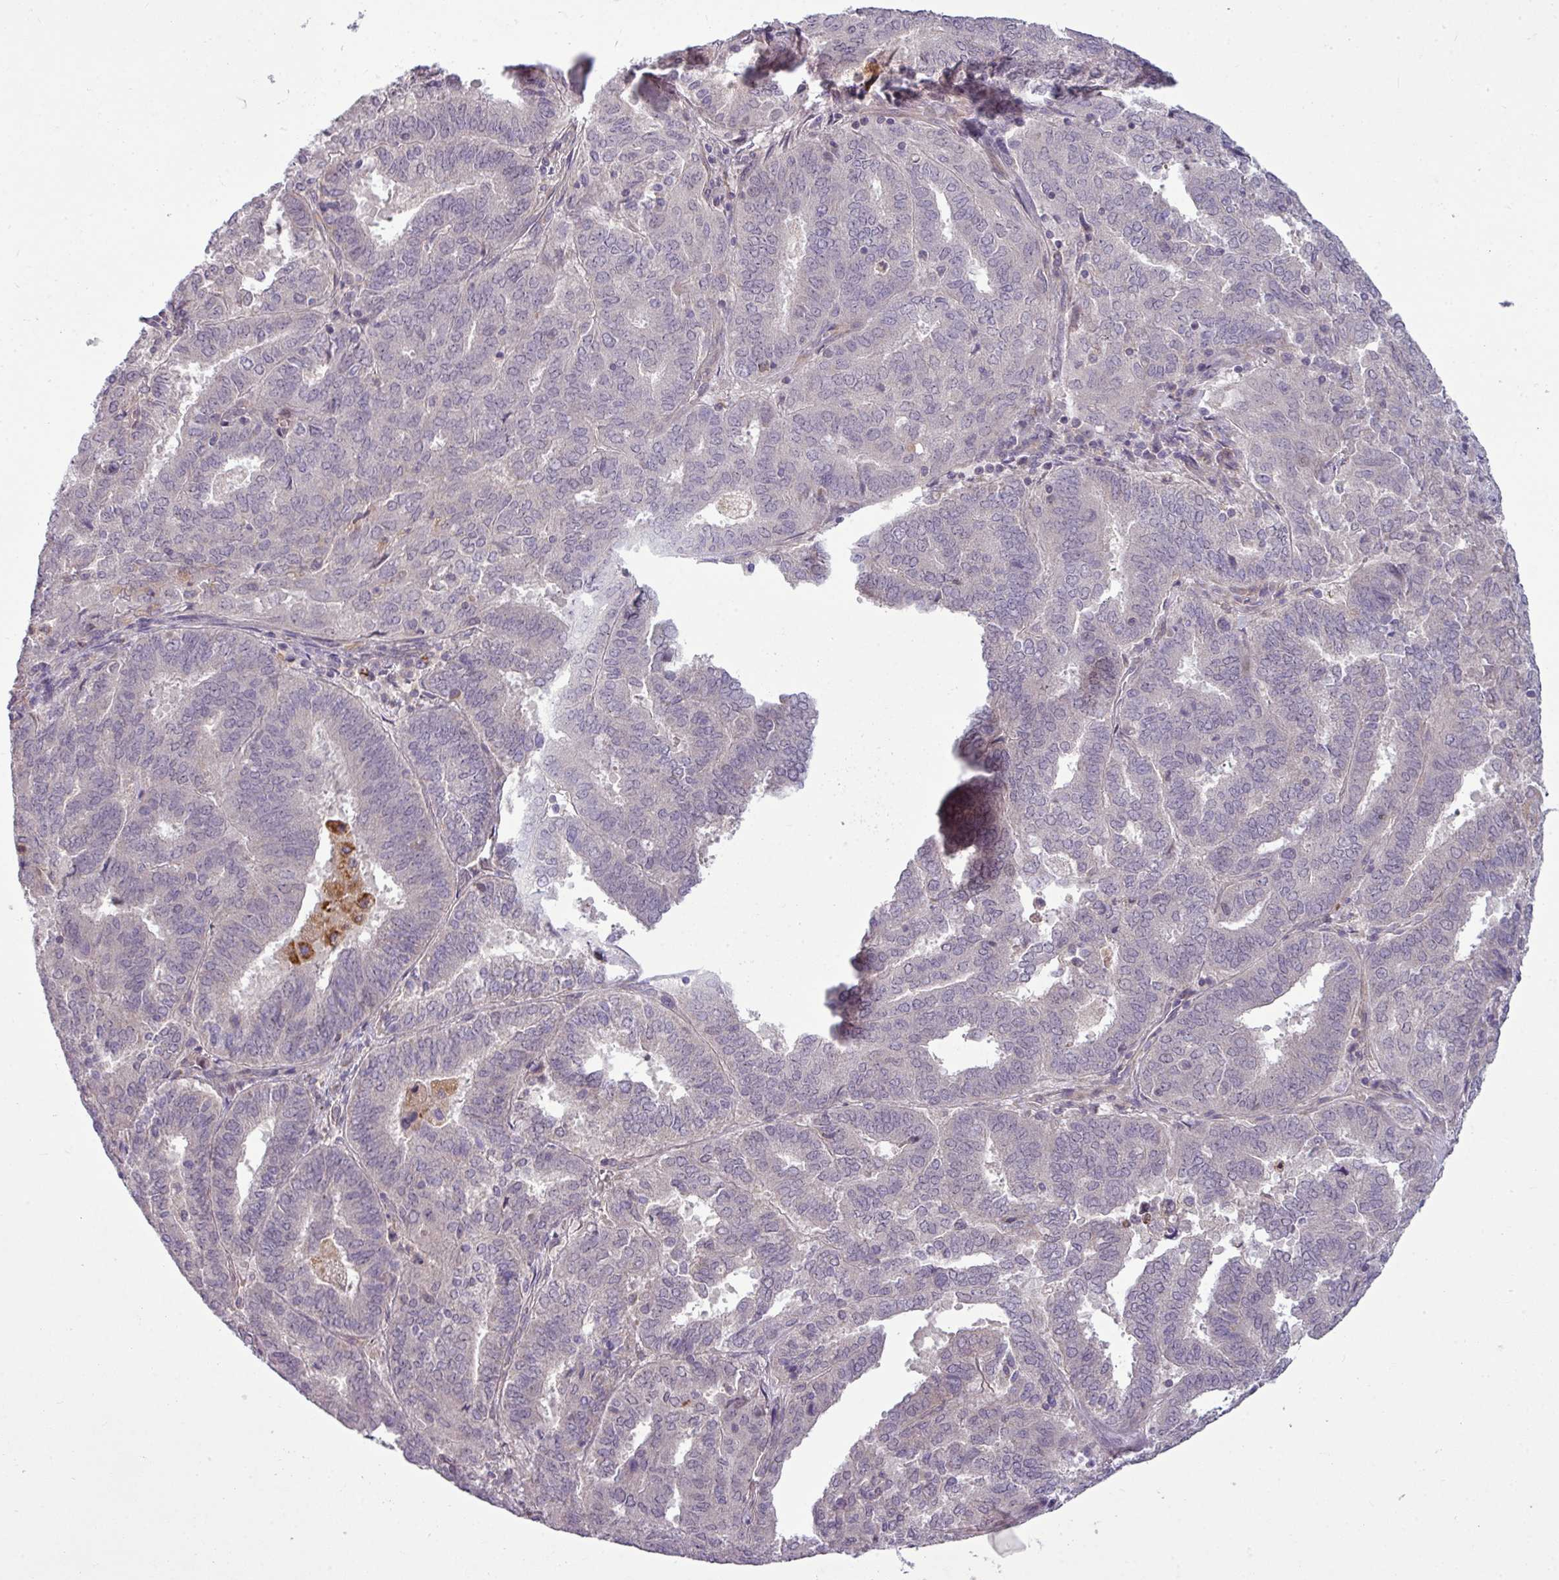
{"staining": {"intensity": "negative", "quantity": "none", "location": "none"}, "tissue": "endometrial cancer", "cell_type": "Tumor cells", "image_type": "cancer", "snomed": [{"axis": "morphology", "description": "Adenocarcinoma, NOS"}, {"axis": "topography", "description": "Endometrium"}], "caption": "Protein analysis of endometrial cancer (adenocarcinoma) demonstrates no significant staining in tumor cells.", "gene": "ZNF35", "patient": {"sex": "female", "age": 72}}